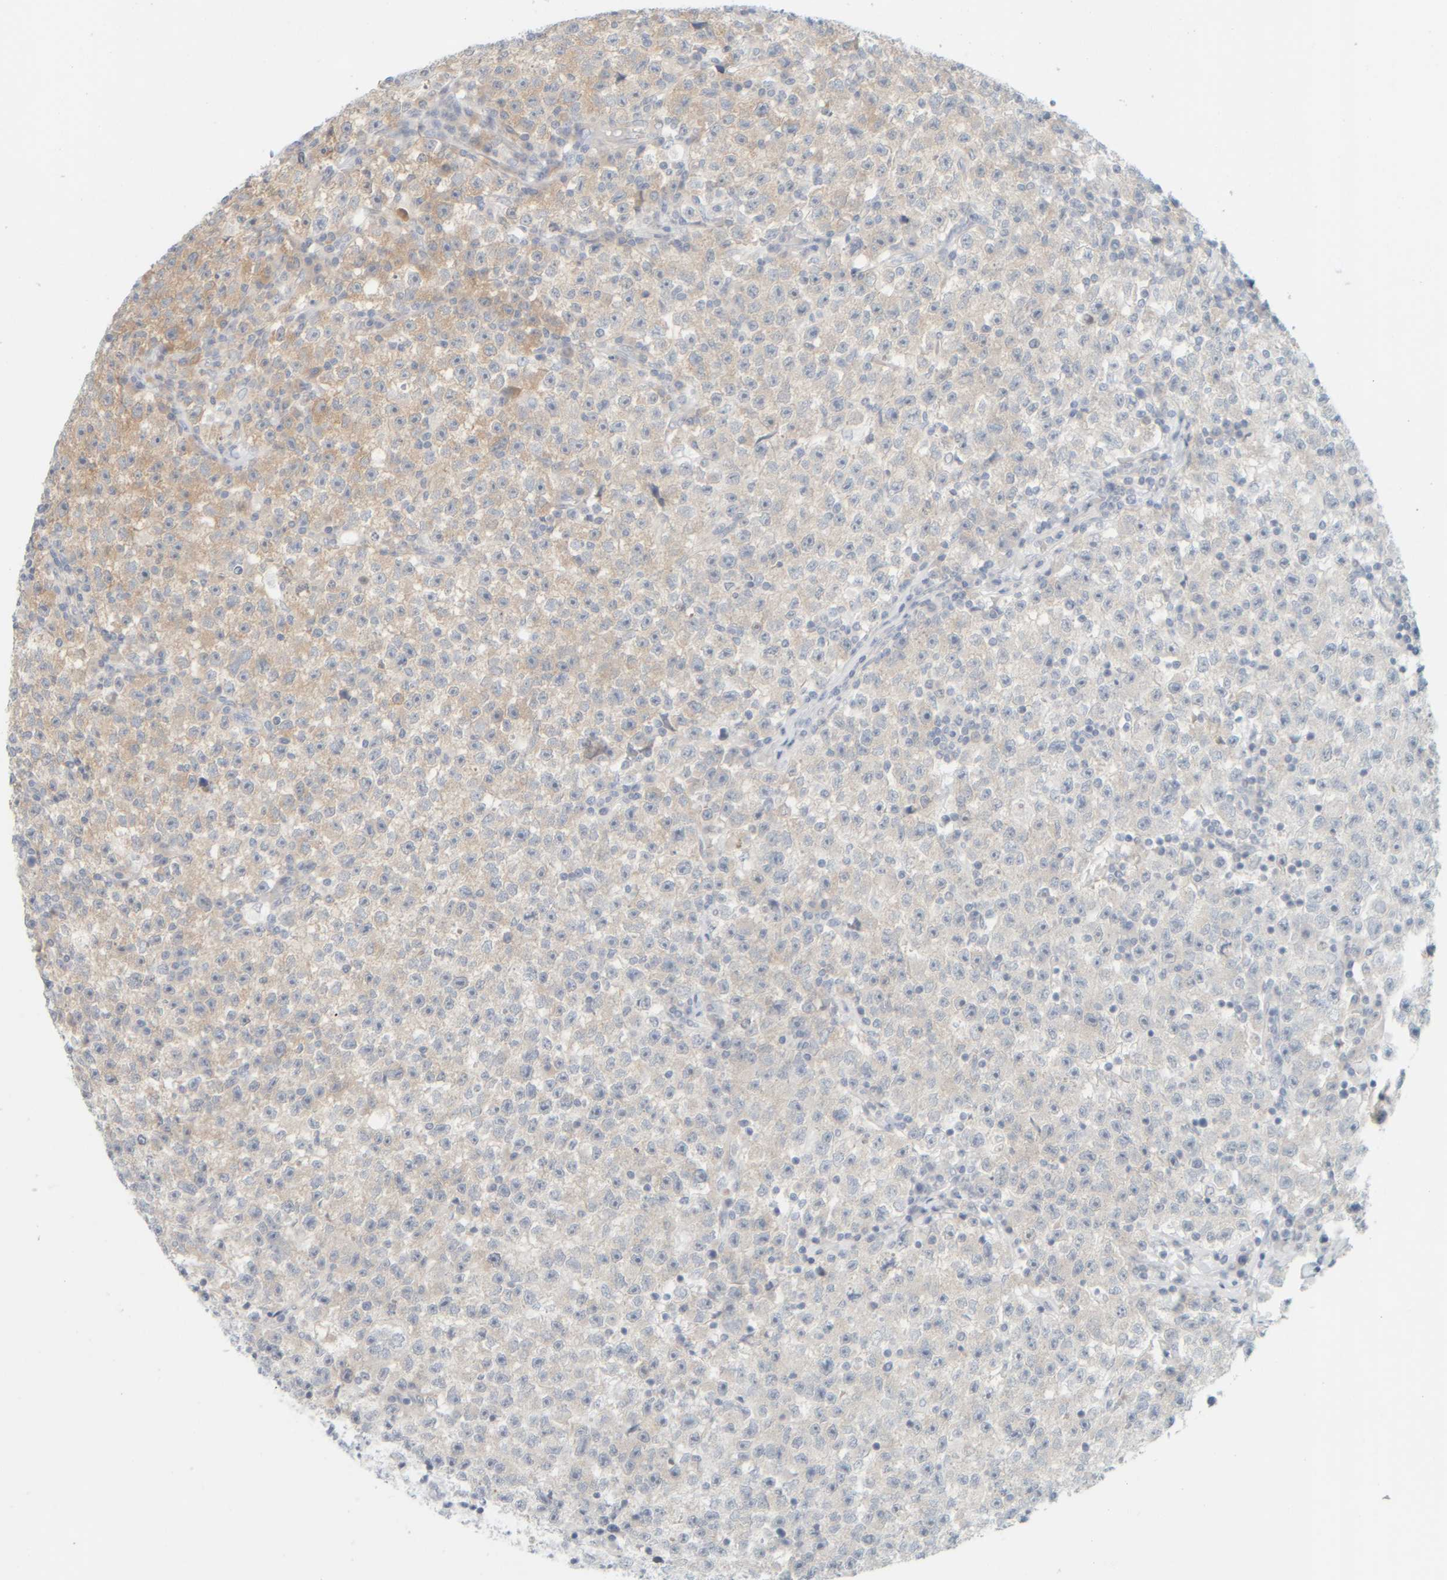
{"staining": {"intensity": "weak", "quantity": "25%-75%", "location": "cytoplasmic/membranous"}, "tissue": "testis cancer", "cell_type": "Tumor cells", "image_type": "cancer", "snomed": [{"axis": "morphology", "description": "Seminoma, NOS"}, {"axis": "topography", "description": "Testis"}], "caption": "IHC histopathology image of neoplastic tissue: human testis seminoma stained using immunohistochemistry exhibits low levels of weak protein expression localized specifically in the cytoplasmic/membranous of tumor cells, appearing as a cytoplasmic/membranous brown color.", "gene": "PTGES3L-AARSD1", "patient": {"sex": "male", "age": 22}}